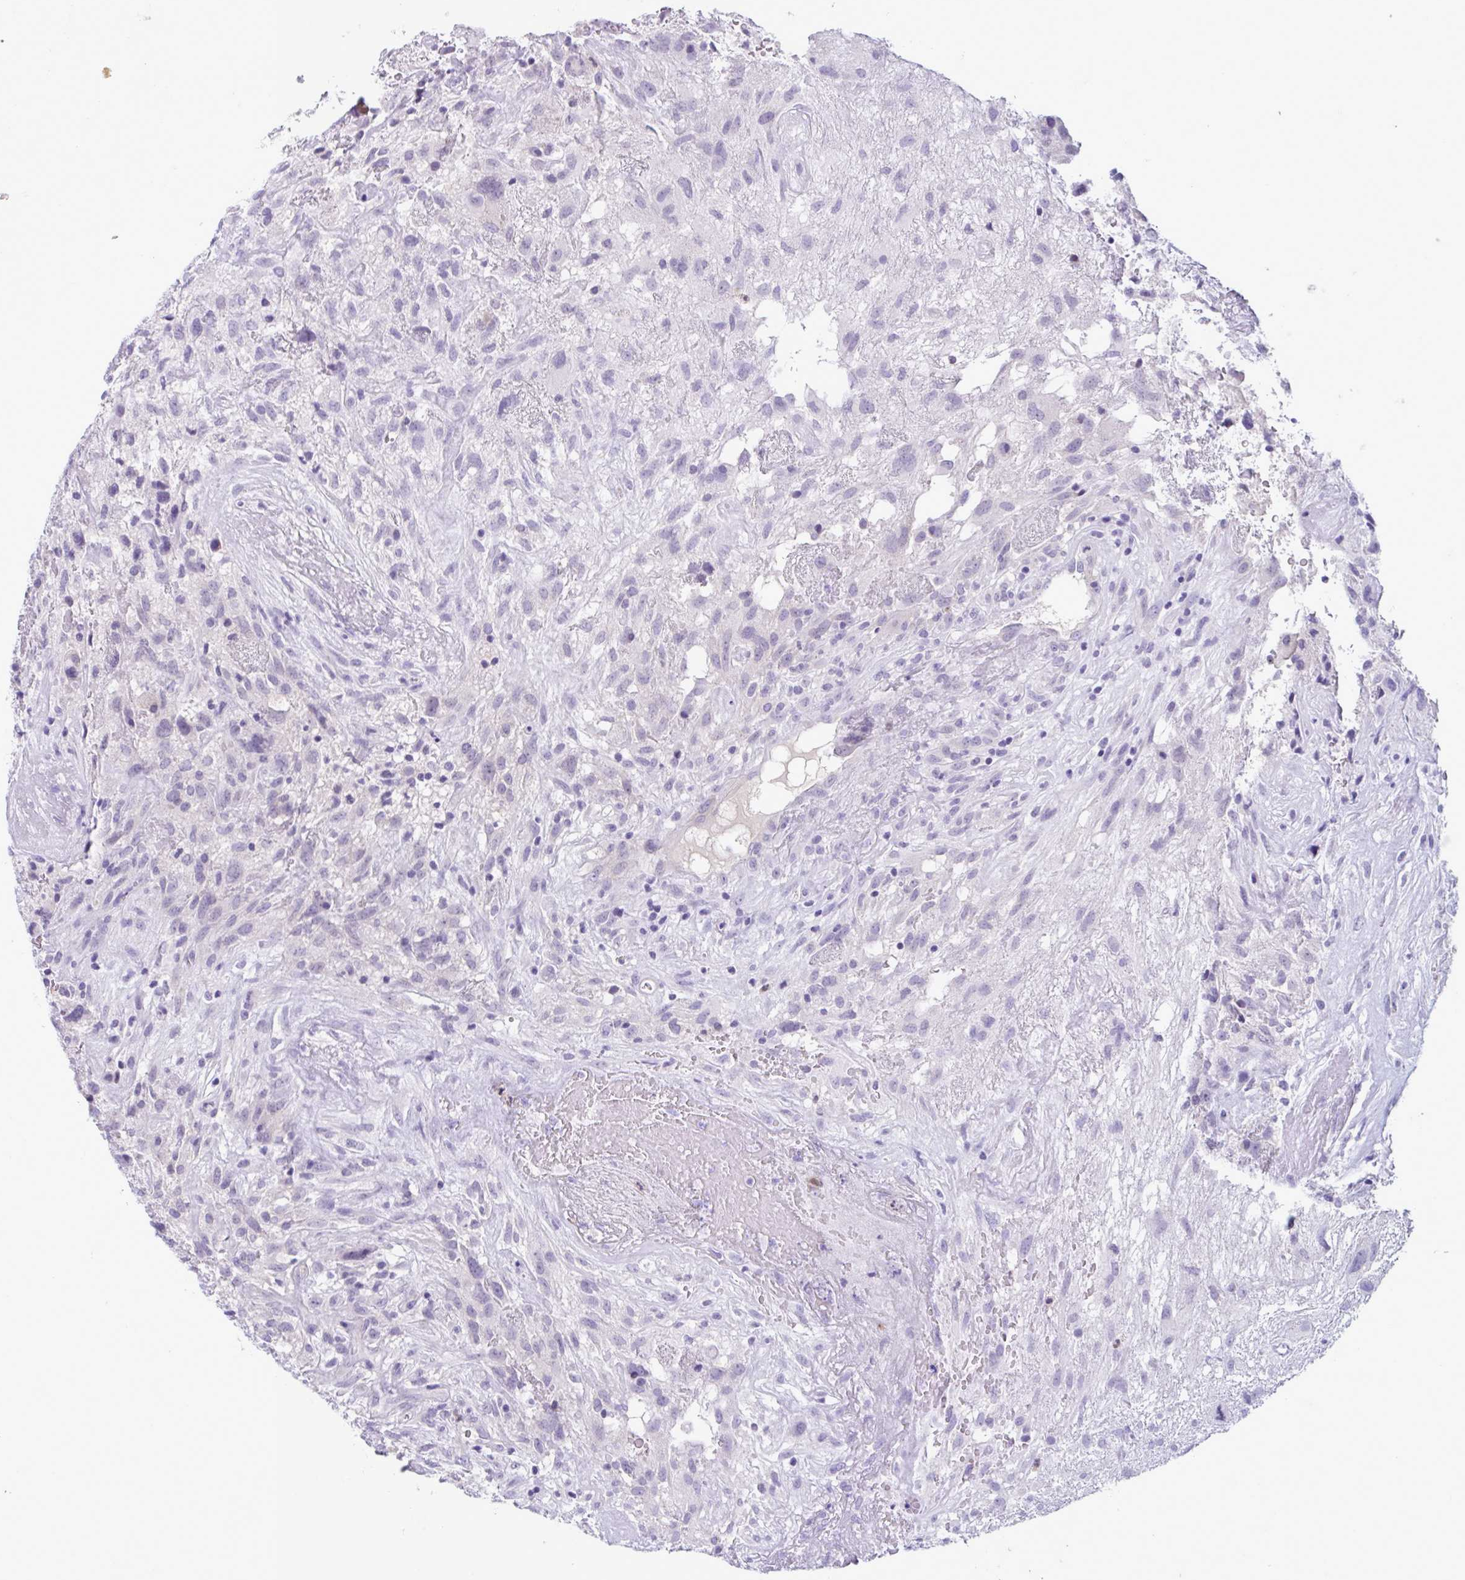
{"staining": {"intensity": "negative", "quantity": "none", "location": "none"}, "tissue": "glioma", "cell_type": "Tumor cells", "image_type": "cancer", "snomed": [{"axis": "morphology", "description": "Glioma, malignant, High grade"}, {"axis": "topography", "description": "Brain"}], "caption": "An immunohistochemistry image of malignant glioma (high-grade) is shown. There is no staining in tumor cells of malignant glioma (high-grade).", "gene": "WNT9B", "patient": {"sex": "male", "age": 46}}